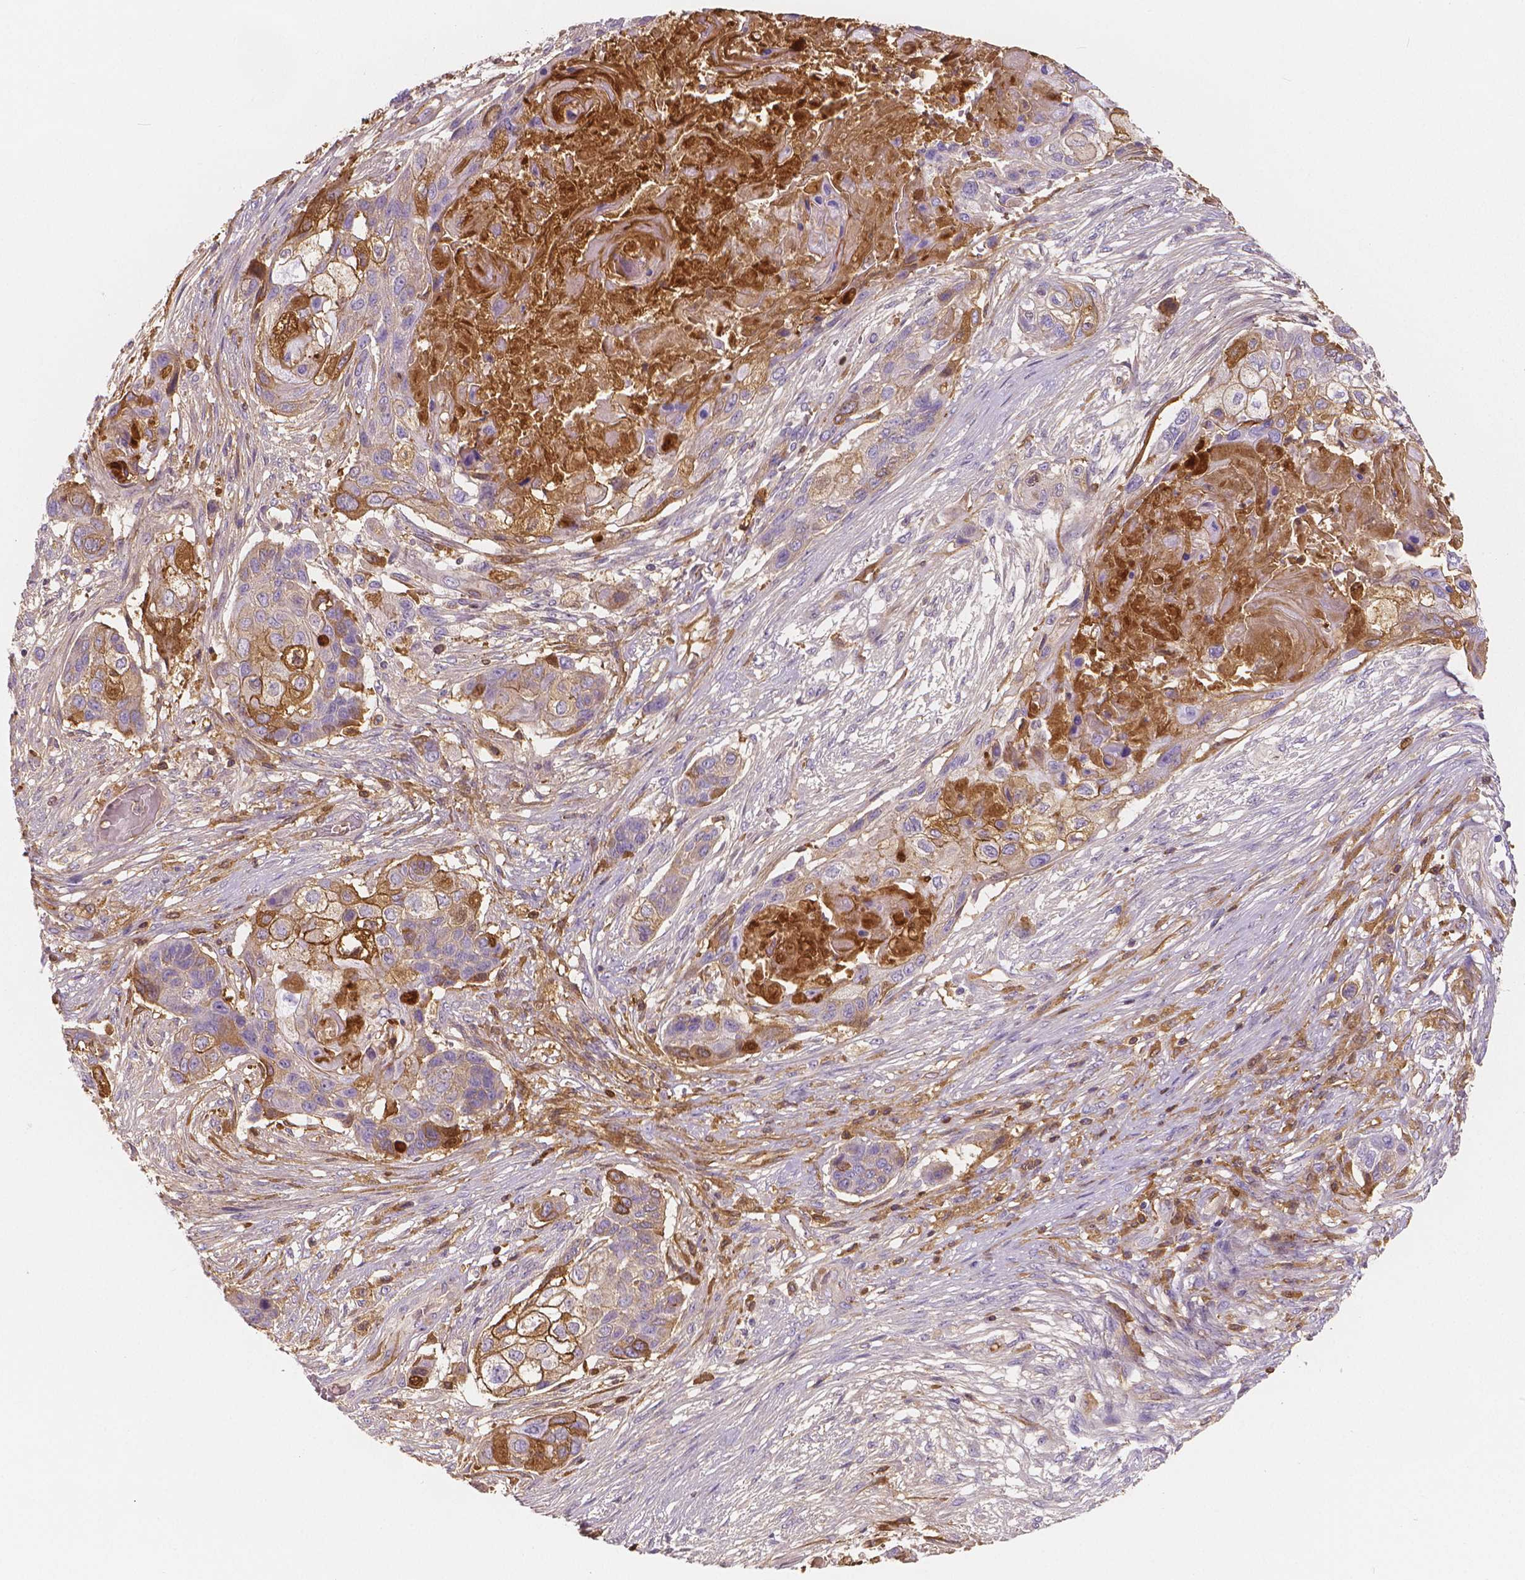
{"staining": {"intensity": "moderate", "quantity": "<25%", "location": "cytoplasmic/membranous"}, "tissue": "lung cancer", "cell_type": "Tumor cells", "image_type": "cancer", "snomed": [{"axis": "morphology", "description": "Squamous cell carcinoma, NOS"}, {"axis": "topography", "description": "Lung"}], "caption": "IHC of human lung cancer exhibits low levels of moderate cytoplasmic/membranous positivity in about <25% of tumor cells.", "gene": "APOA4", "patient": {"sex": "male", "age": 69}}